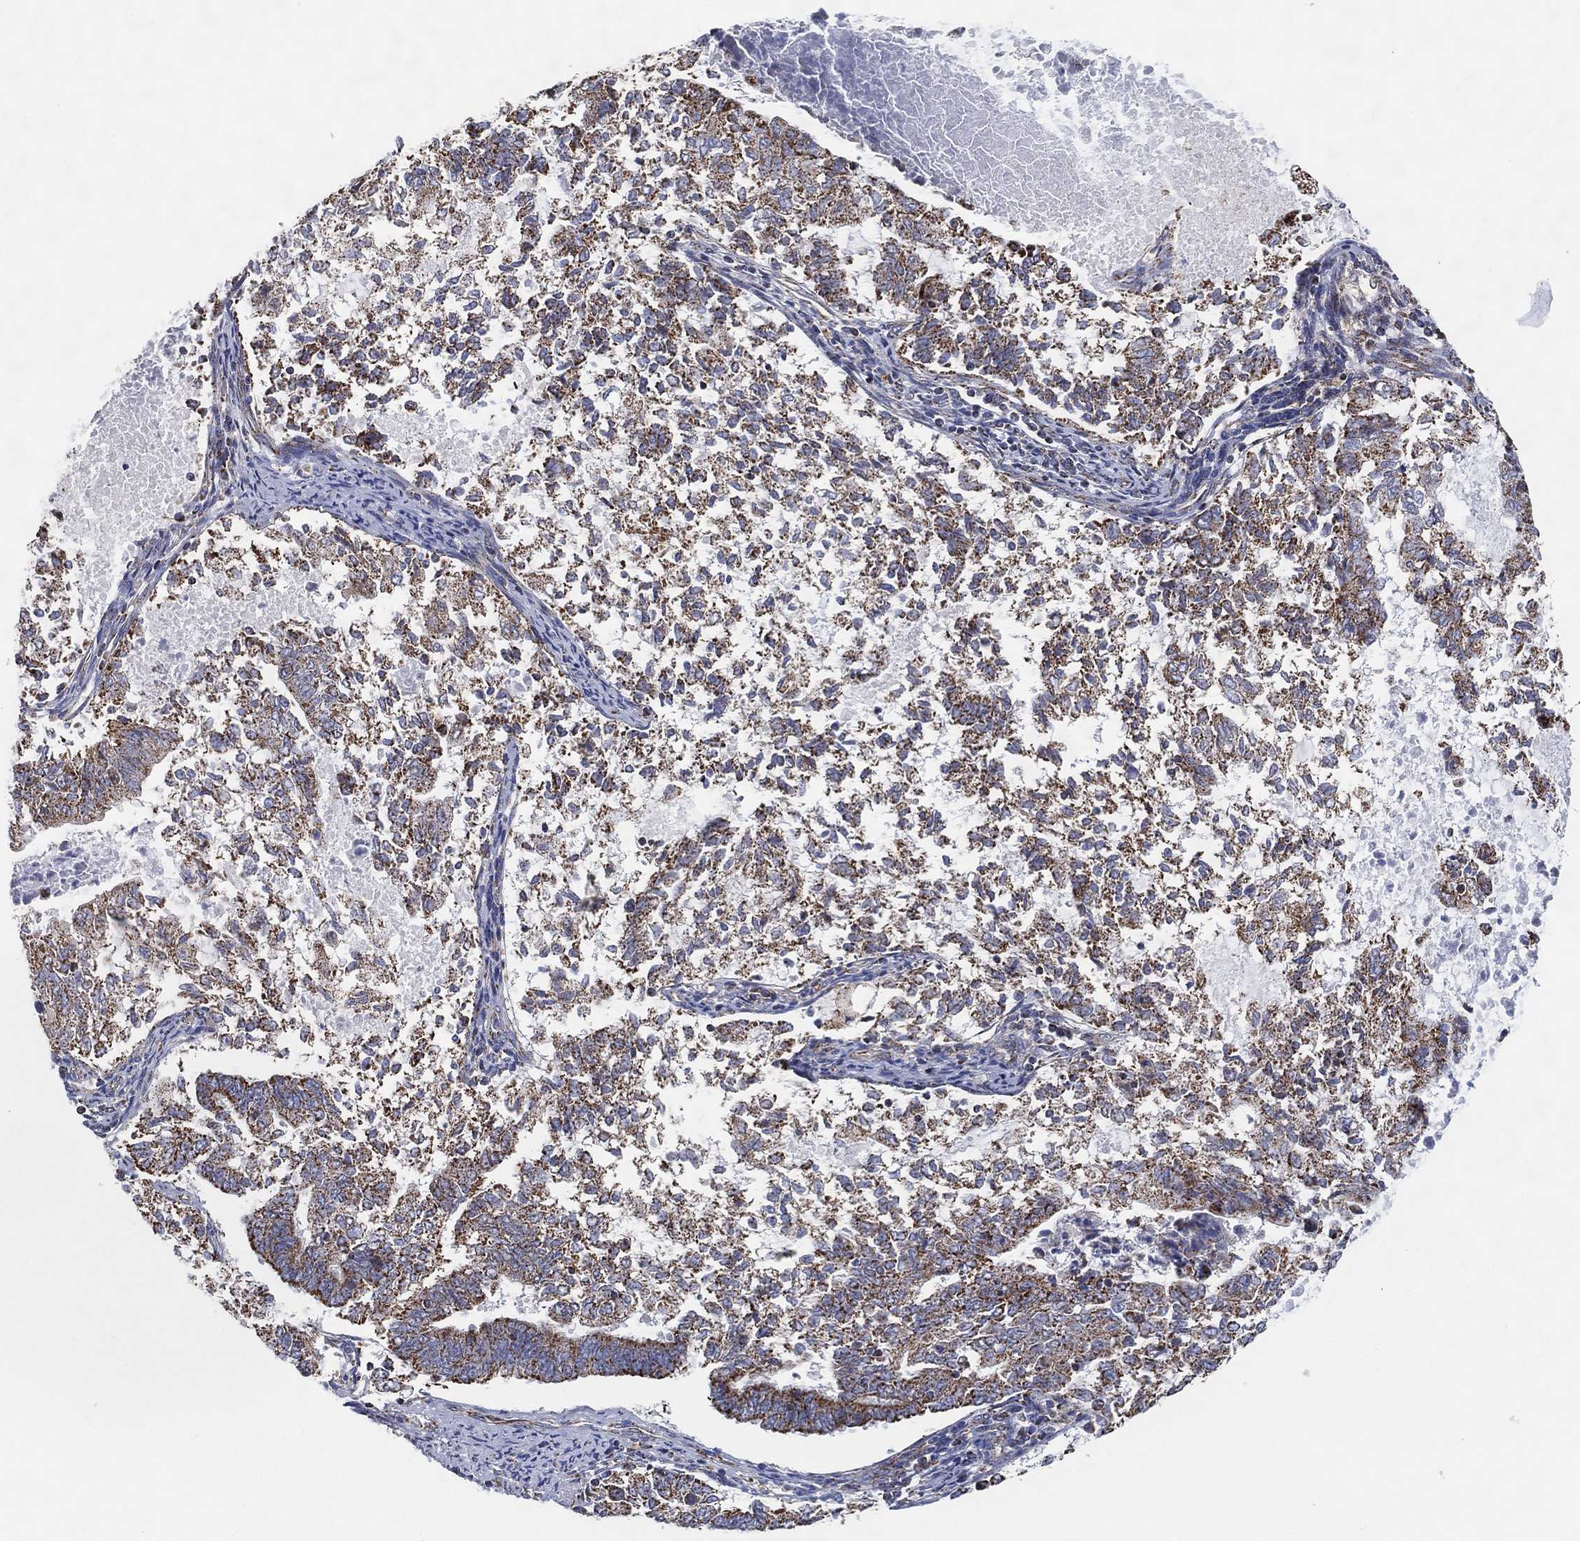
{"staining": {"intensity": "moderate", "quantity": "25%-75%", "location": "cytoplasmic/membranous"}, "tissue": "endometrial cancer", "cell_type": "Tumor cells", "image_type": "cancer", "snomed": [{"axis": "morphology", "description": "Adenocarcinoma, NOS"}, {"axis": "topography", "description": "Endometrium"}], "caption": "Immunohistochemistry photomicrograph of endometrial adenocarcinoma stained for a protein (brown), which shows medium levels of moderate cytoplasmic/membranous staining in about 25%-75% of tumor cells.", "gene": "GCAT", "patient": {"sex": "female", "age": 65}}